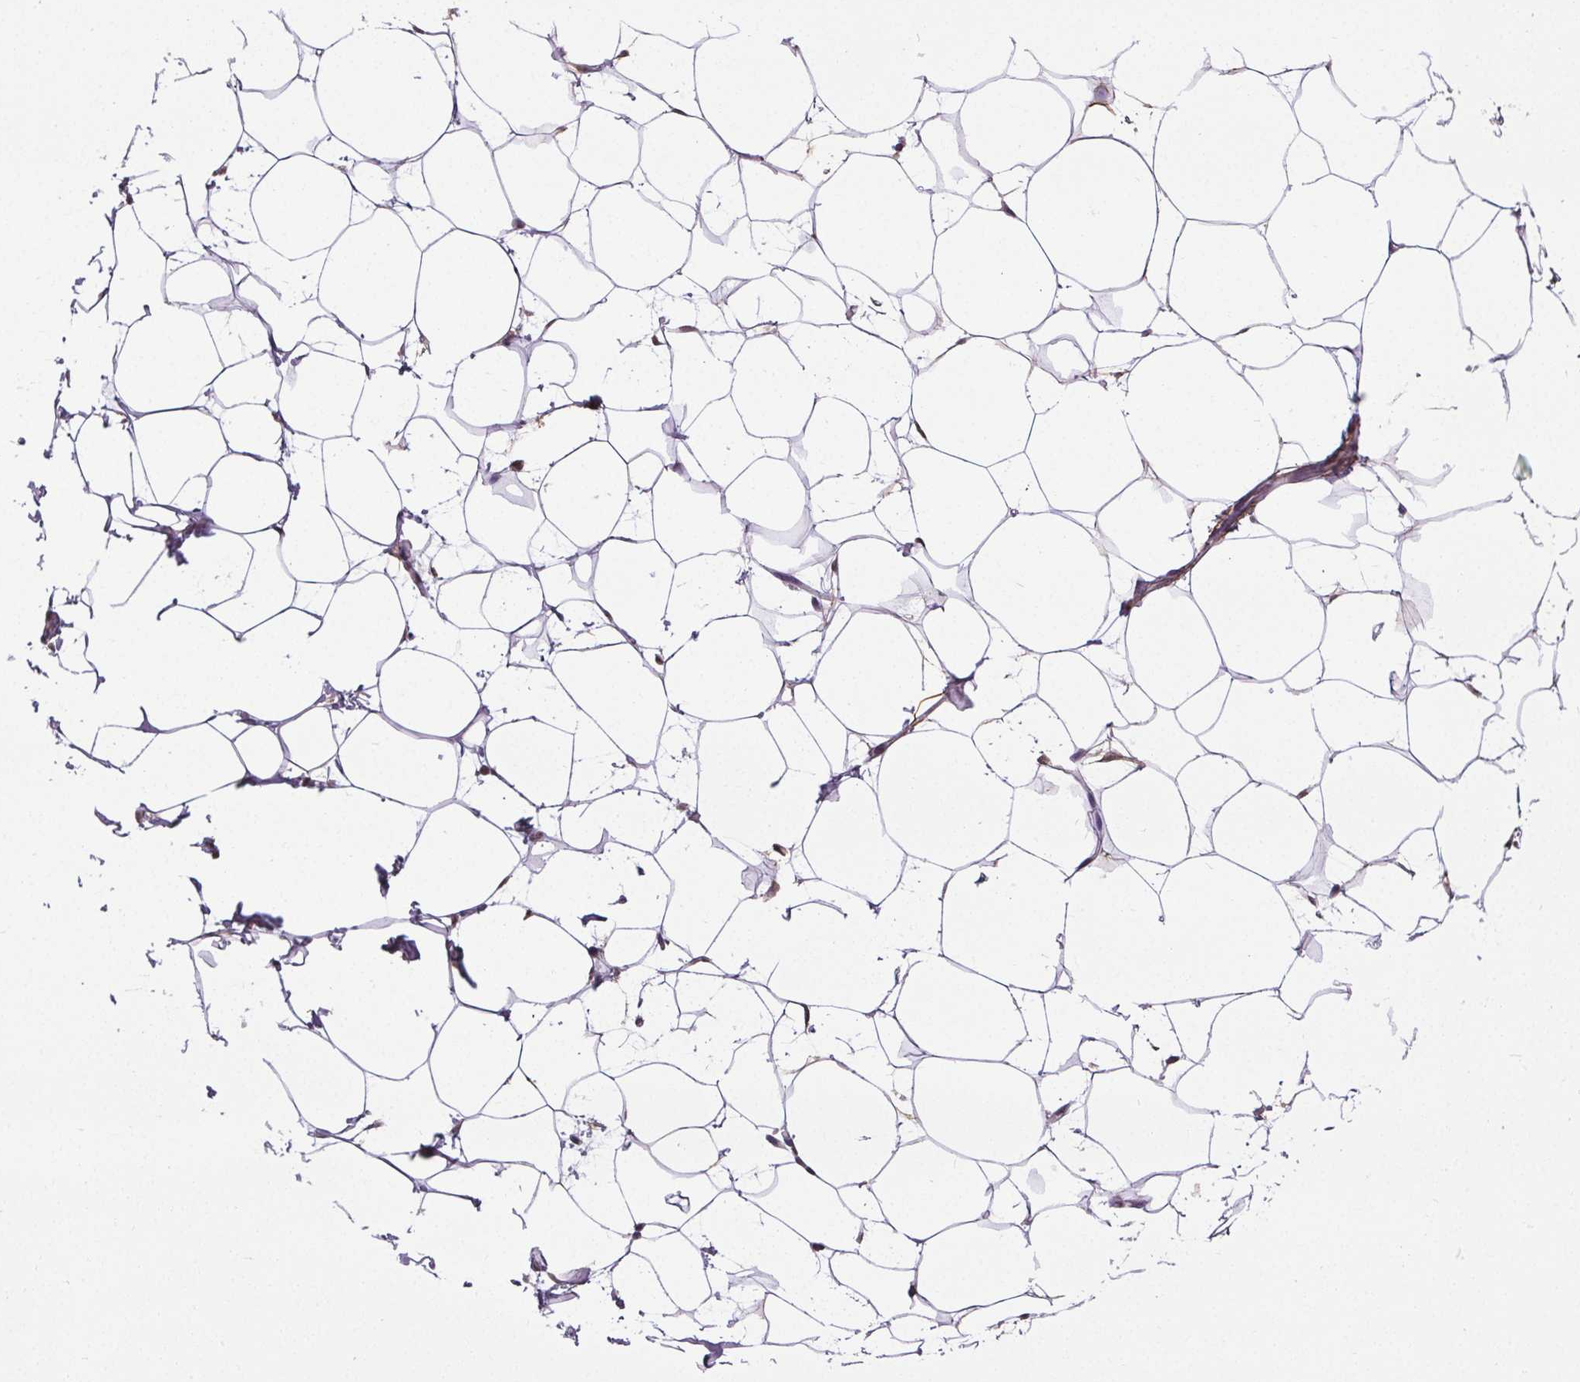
{"staining": {"intensity": "moderate", "quantity": "<25%", "location": "cytoplasmic/membranous,nuclear"}, "tissue": "breast", "cell_type": "Adipocytes", "image_type": "normal", "snomed": [{"axis": "morphology", "description": "Normal tissue, NOS"}, {"axis": "topography", "description": "Breast"}], "caption": "Immunohistochemical staining of normal human breast displays moderate cytoplasmic/membranous,nuclear protein staining in about <25% of adipocytes. (DAB (3,3'-diaminobenzidine) = brown stain, brightfield microscopy at high magnification).", "gene": "KIAA0232", "patient": {"sex": "female", "age": 27}}